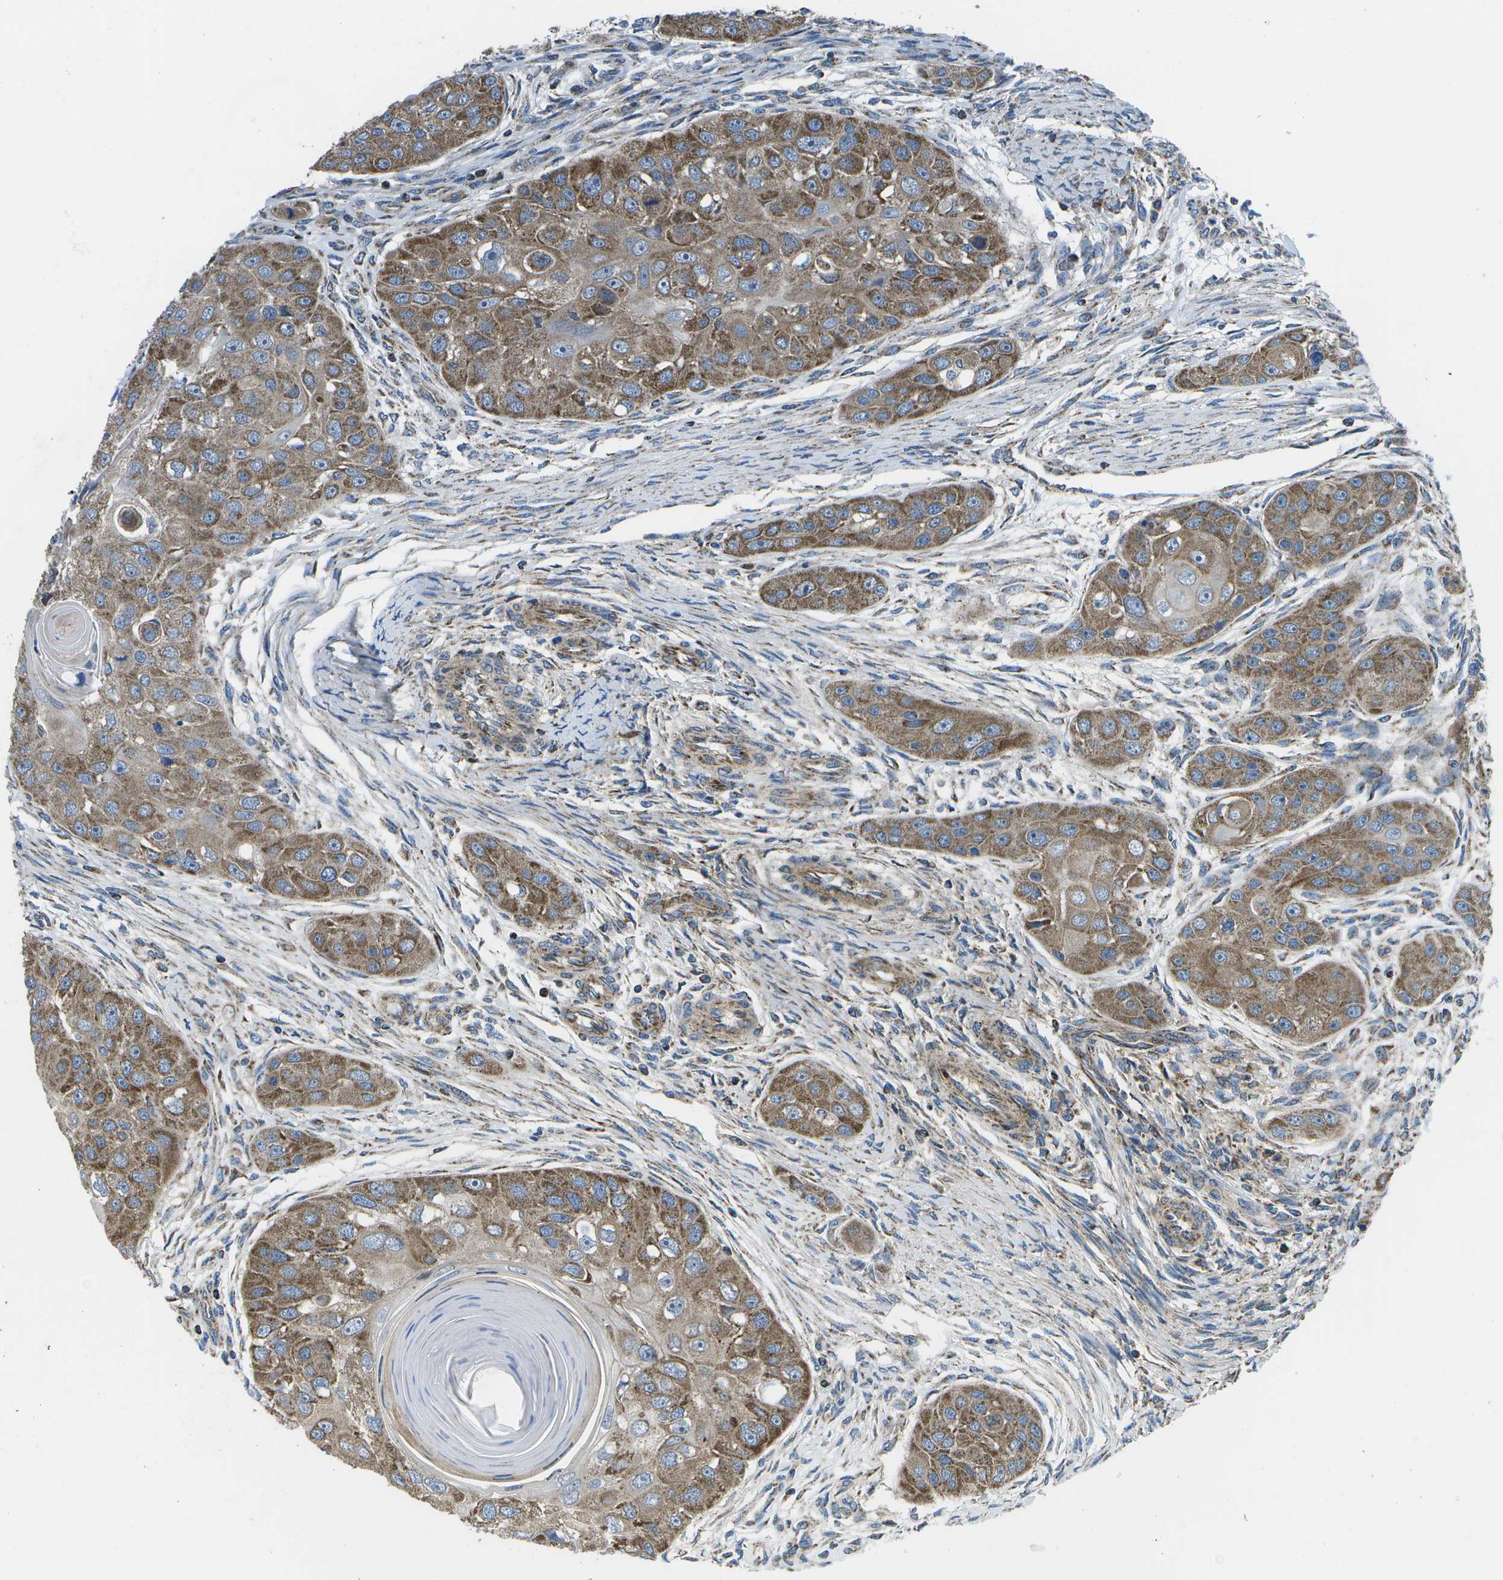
{"staining": {"intensity": "moderate", "quantity": ">75%", "location": "cytoplasmic/membranous"}, "tissue": "head and neck cancer", "cell_type": "Tumor cells", "image_type": "cancer", "snomed": [{"axis": "morphology", "description": "Normal tissue, NOS"}, {"axis": "morphology", "description": "Squamous cell carcinoma, NOS"}, {"axis": "topography", "description": "Skeletal muscle"}, {"axis": "topography", "description": "Head-Neck"}], "caption": "A high-resolution histopathology image shows immunohistochemistry staining of squamous cell carcinoma (head and neck), which demonstrates moderate cytoplasmic/membranous positivity in approximately >75% of tumor cells.", "gene": "MVK", "patient": {"sex": "male", "age": 51}}